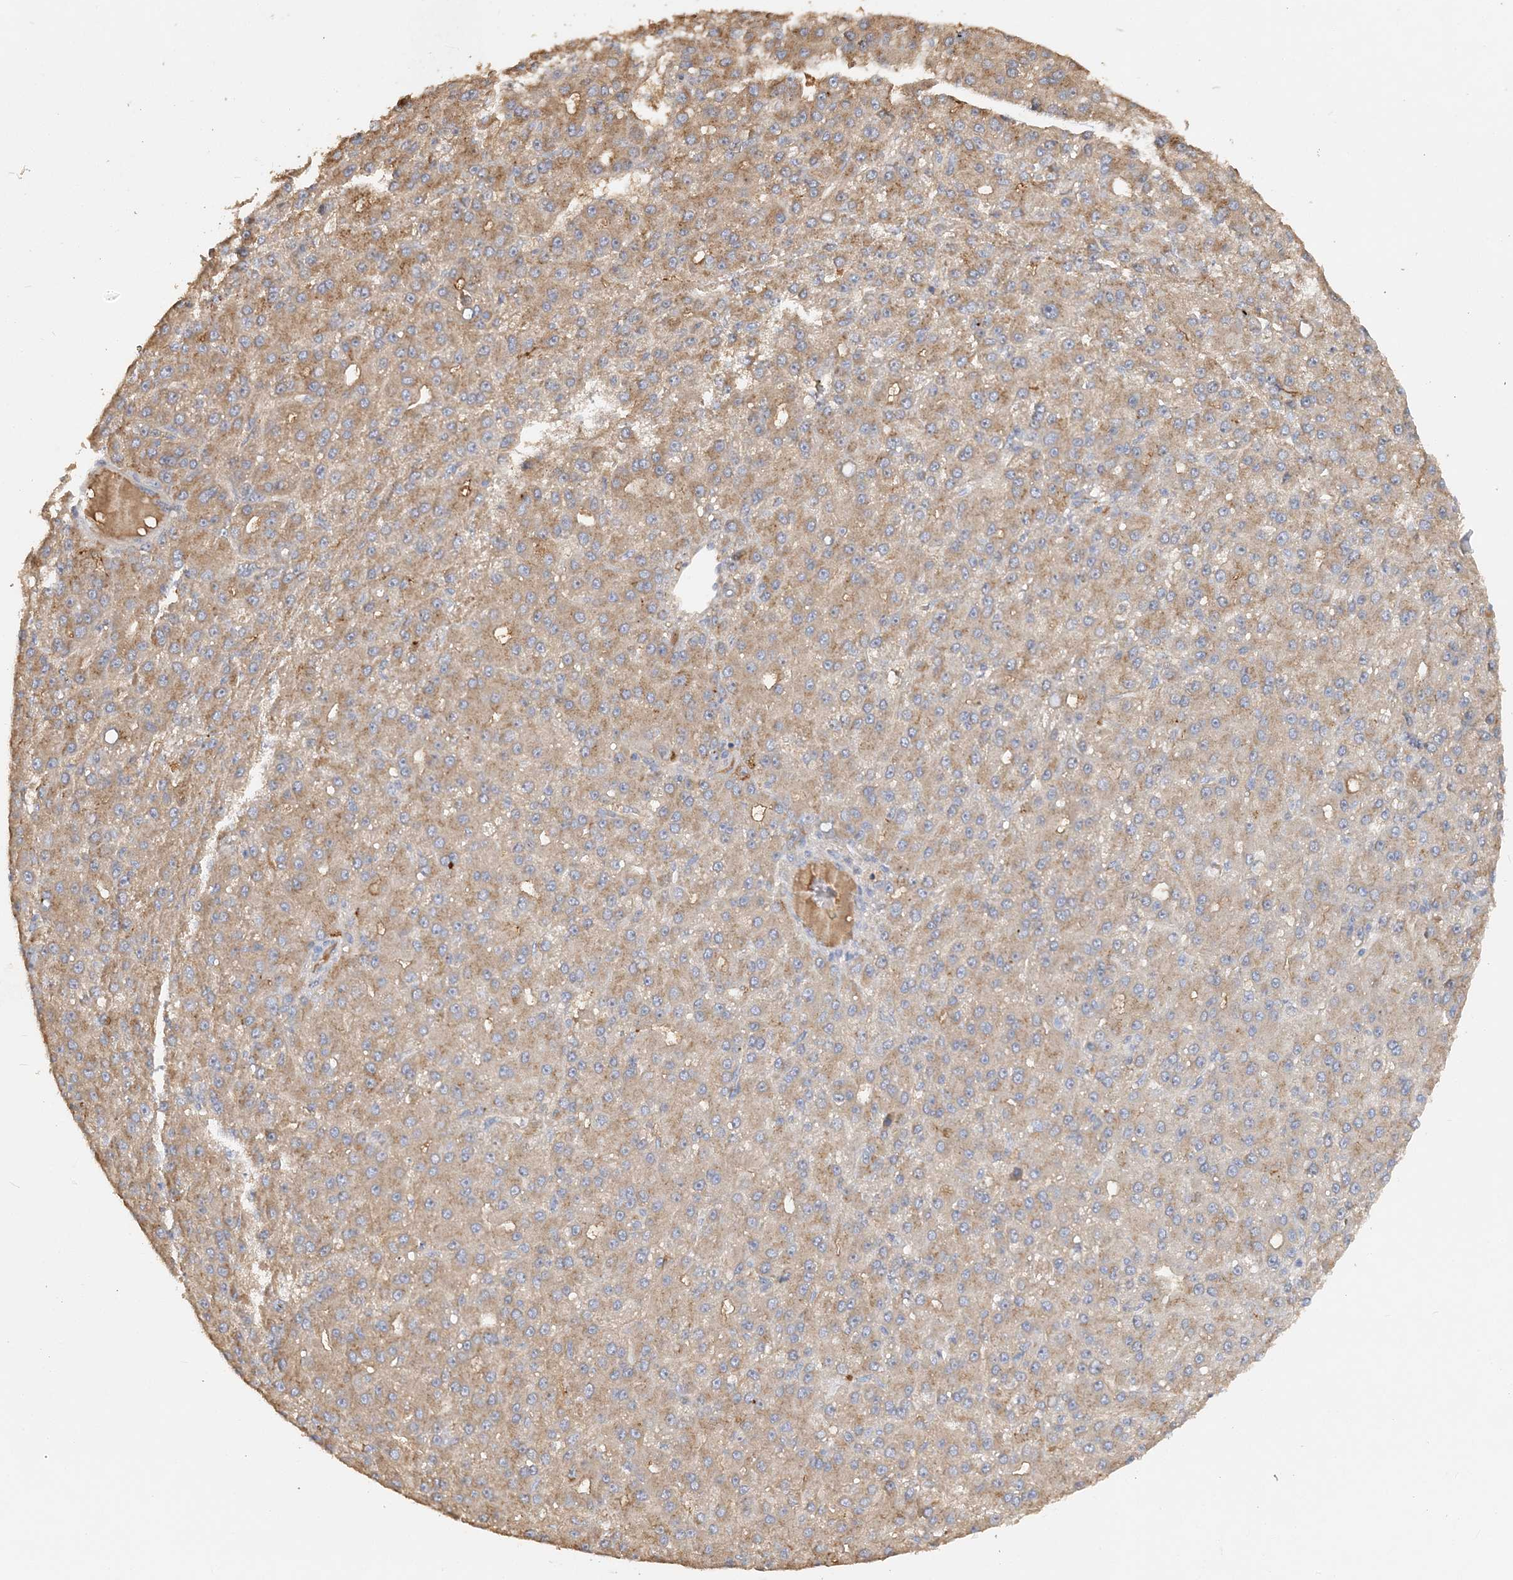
{"staining": {"intensity": "moderate", "quantity": ">75%", "location": "cytoplasmic/membranous"}, "tissue": "liver cancer", "cell_type": "Tumor cells", "image_type": "cancer", "snomed": [{"axis": "morphology", "description": "Carcinoma, Hepatocellular, NOS"}, {"axis": "topography", "description": "Liver"}], "caption": "A high-resolution image shows immunohistochemistry staining of liver cancer, which reveals moderate cytoplasmic/membranous expression in approximately >75% of tumor cells. (DAB = brown stain, brightfield microscopy at high magnification).", "gene": "GRINA", "patient": {"sex": "male", "age": 67}}